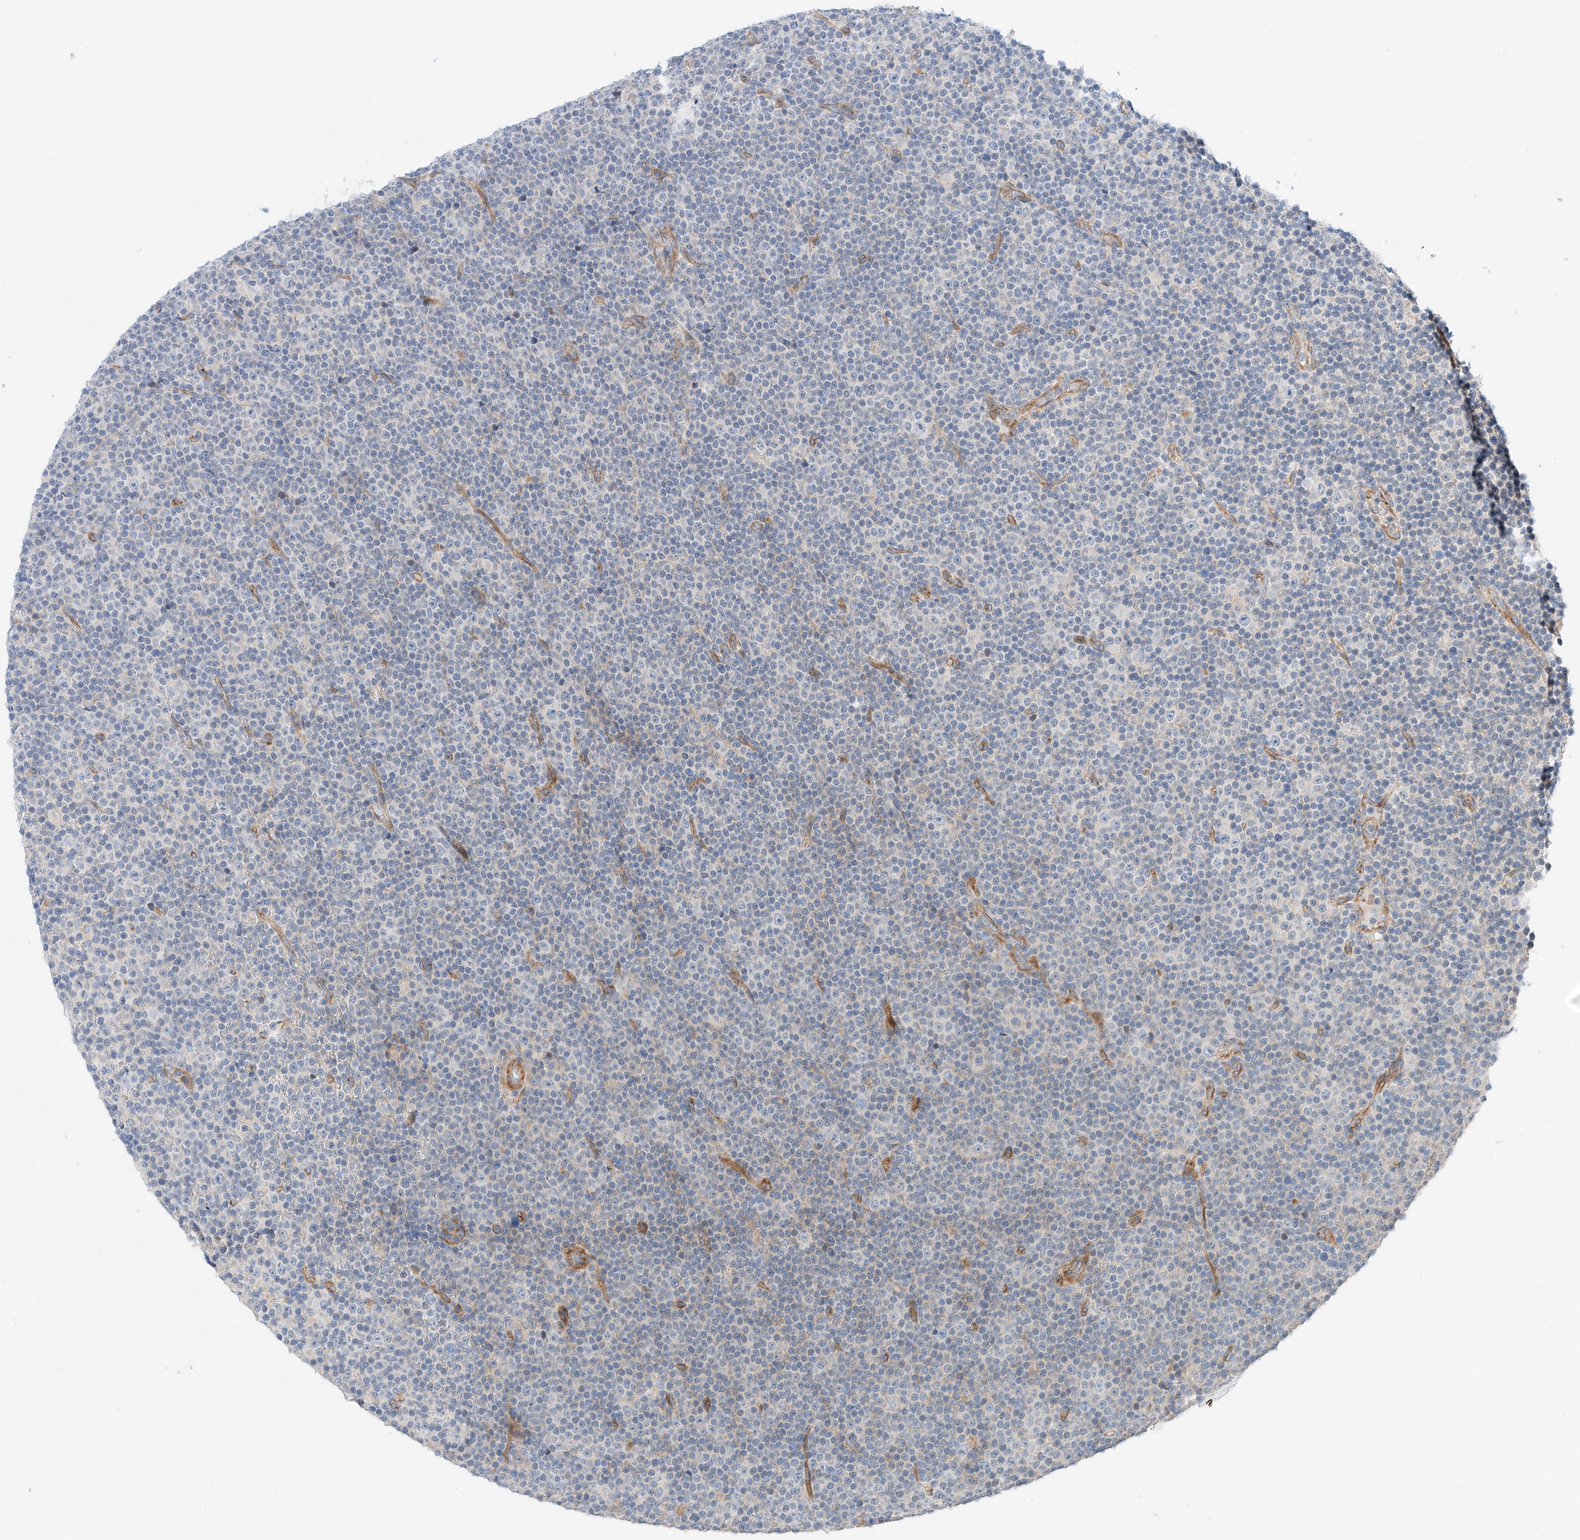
{"staining": {"intensity": "negative", "quantity": "none", "location": "none"}, "tissue": "lymphoma", "cell_type": "Tumor cells", "image_type": "cancer", "snomed": [{"axis": "morphology", "description": "Malignant lymphoma, non-Hodgkin's type, Low grade"}, {"axis": "topography", "description": "Lymph node"}], "caption": "Malignant lymphoma, non-Hodgkin's type (low-grade) was stained to show a protein in brown. There is no significant expression in tumor cells.", "gene": "MINDY4", "patient": {"sex": "female", "age": 67}}